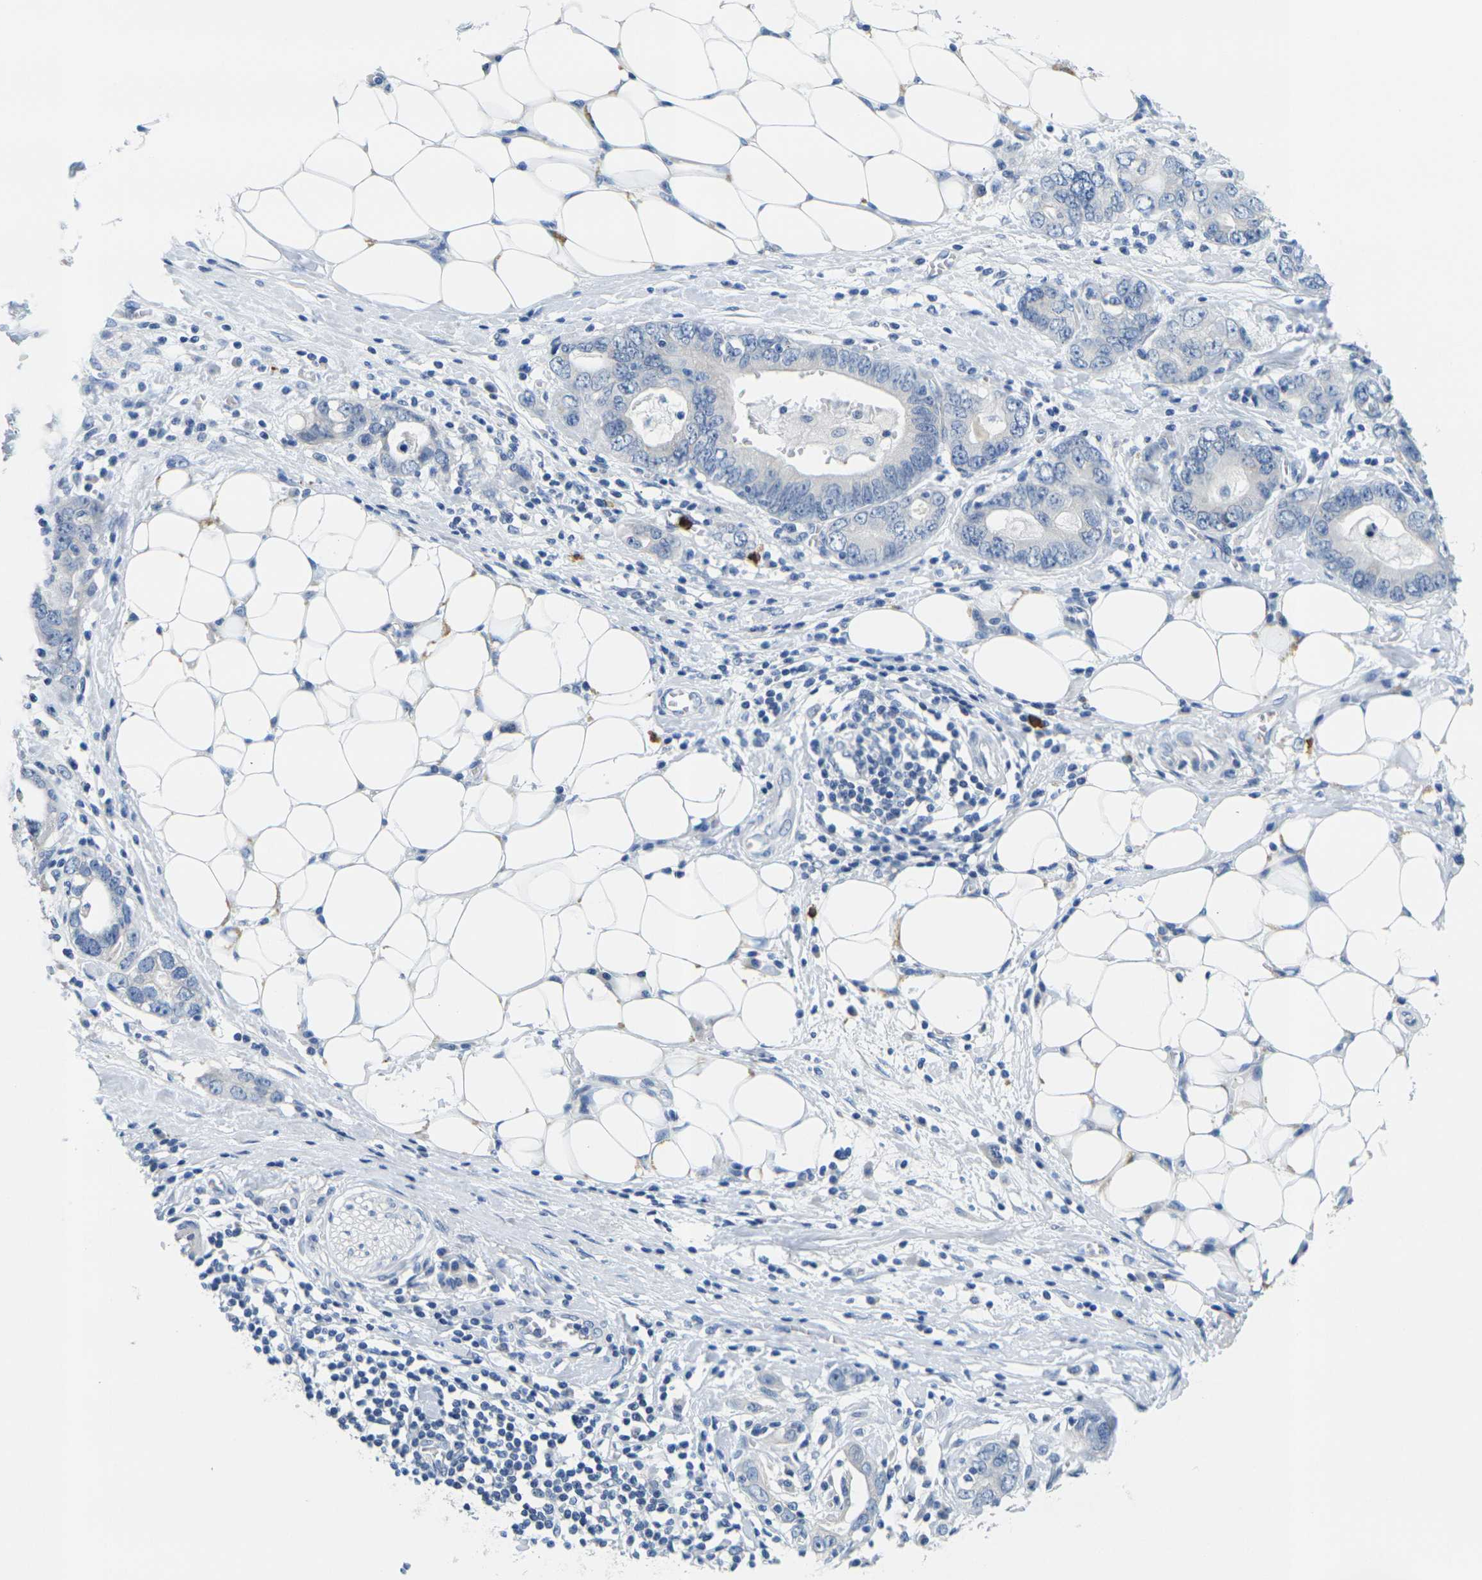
{"staining": {"intensity": "negative", "quantity": "none", "location": "none"}, "tissue": "stomach cancer", "cell_type": "Tumor cells", "image_type": "cancer", "snomed": [{"axis": "morphology", "description": "Adenocarcinoma, NOS"}, {"axis": "topography", "description": "Stomach, lower"}], "caption": "Stomach cancer was stained to show a protein in brown. There is no significant positivity in tumor cells.", "gene": "GPR15", "patient": {"sex": "female", "age": 93}}